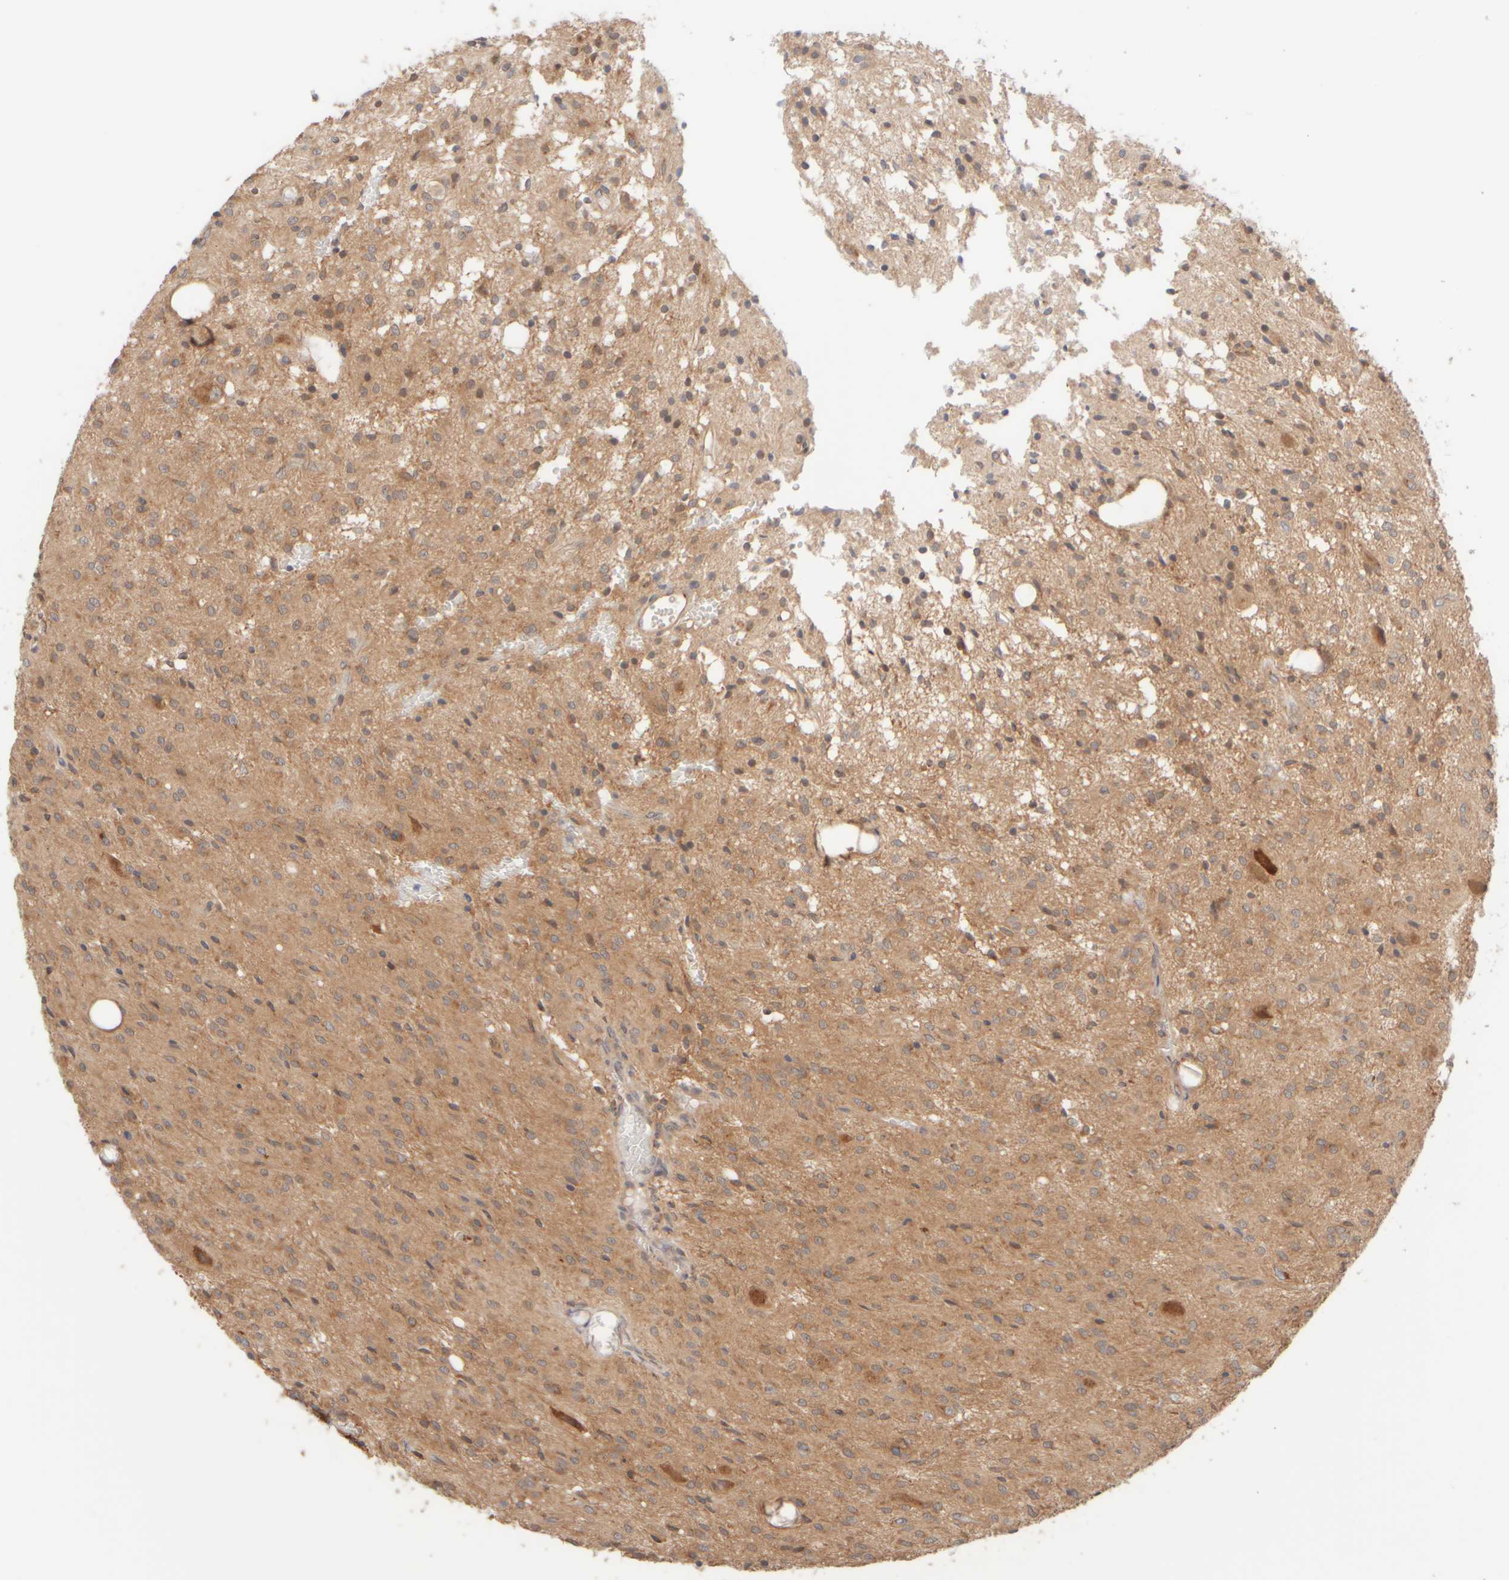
{"staining": {"intensity": "moderate", "quantity": ">75%", "location": "cytoplasmic/membranous"}, "tissue": "glioma", "cell_type": "Tumor cells", "image_type": "cancer", "snomed": [{"axis": "morphology", "description": "Glioma, malignant, High grade"}, {"axis": "topography", "description": "Brain"}], "caption": "High-magnification brightfield microscopy of malignant high-grade glioma stained with DAB (brown) and counterstained with hematoxylin (blue). tumor cells exhibit moderate cytoplasmic/membranous staining is identified in about>75% of cells. The staining was performed using DAB to visualize the protein expression in brown, while the nuclei were stained in blue with hematoxylin (Magnification: 20x).", "gene": "RABEP1", "patient": {"sex": "female", "age": 59}}